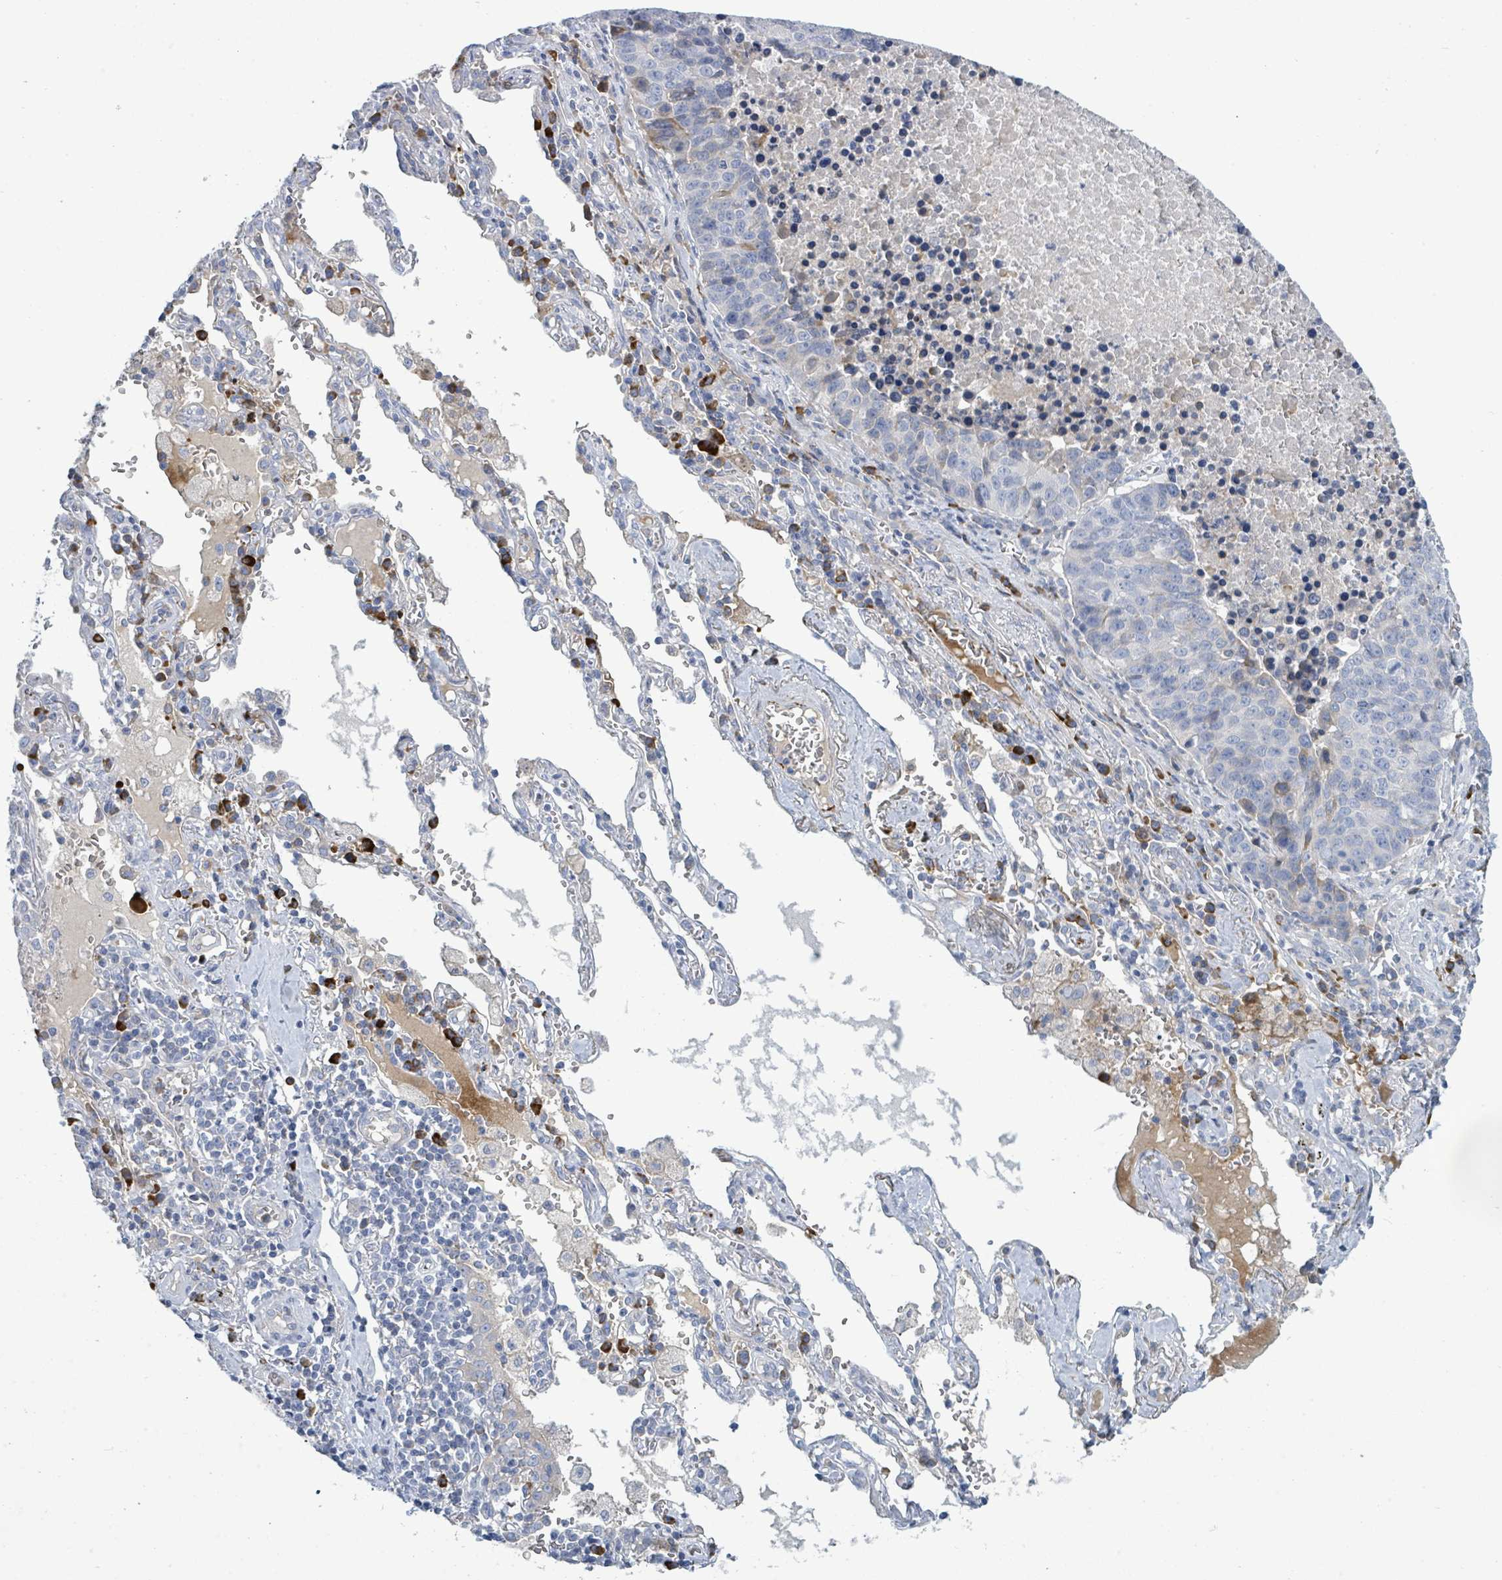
{"staining": {"intensity": "negative", "quantity": "none", "location": "none"}, "tissue": "lung cancer", "cell_type": "Tumor cells", "image_type": "cancer", "snomed": [{"axis": "morphology", "description": "Squamous cell carcinoma, NOS"}, {"axis": "topography", "description": "Lung"}], "caption": "A high-resolution micrograph shows immunohistochemistry staining of squamous cell carcinoma (lung), which demonstrates no significant positivity in tumor cells.", "gene": "SIRPB1", "patient": {"sex": "female", "age": 66}}